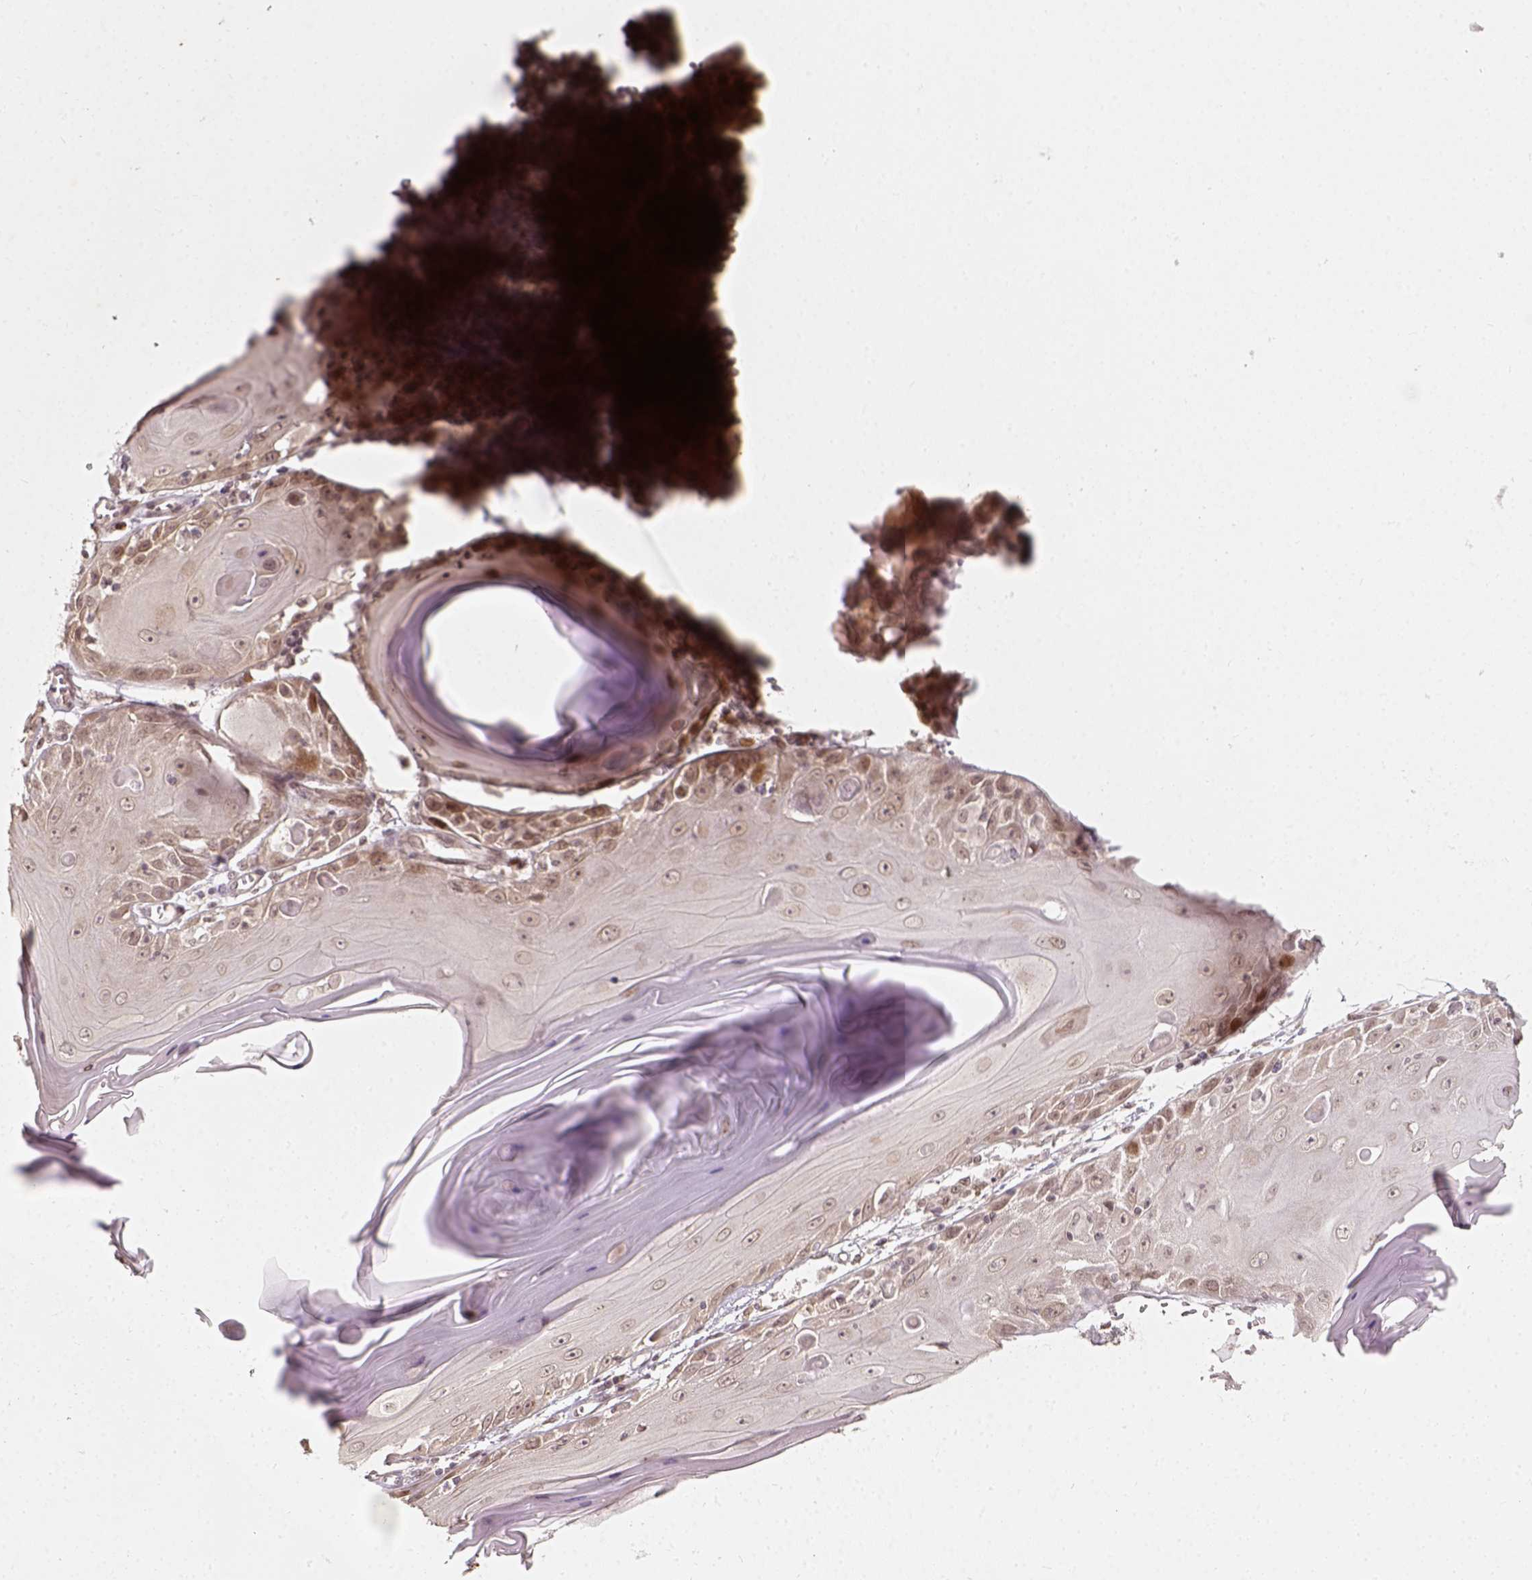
{"staining": {"intensity": "negative", "quantity": "none", "location": "none"}, "tissue": "skin cancer", "cell_type": "Tumor cells", "image_type": "cancer", "snomed": [{"axis": "morphology", "description": "Squamous cell carcinoma, NOS"}, {"axis": "topography", "description": "Skin"}, {"axis": "topography", "description": "Vulva"}], "caption": "Image shows no protein positivity in tumor cells of squamous cell carcinoma (skin) tissue.", "gene": "ZMAT3", "patient": {"sex": "female", "age": 85}}